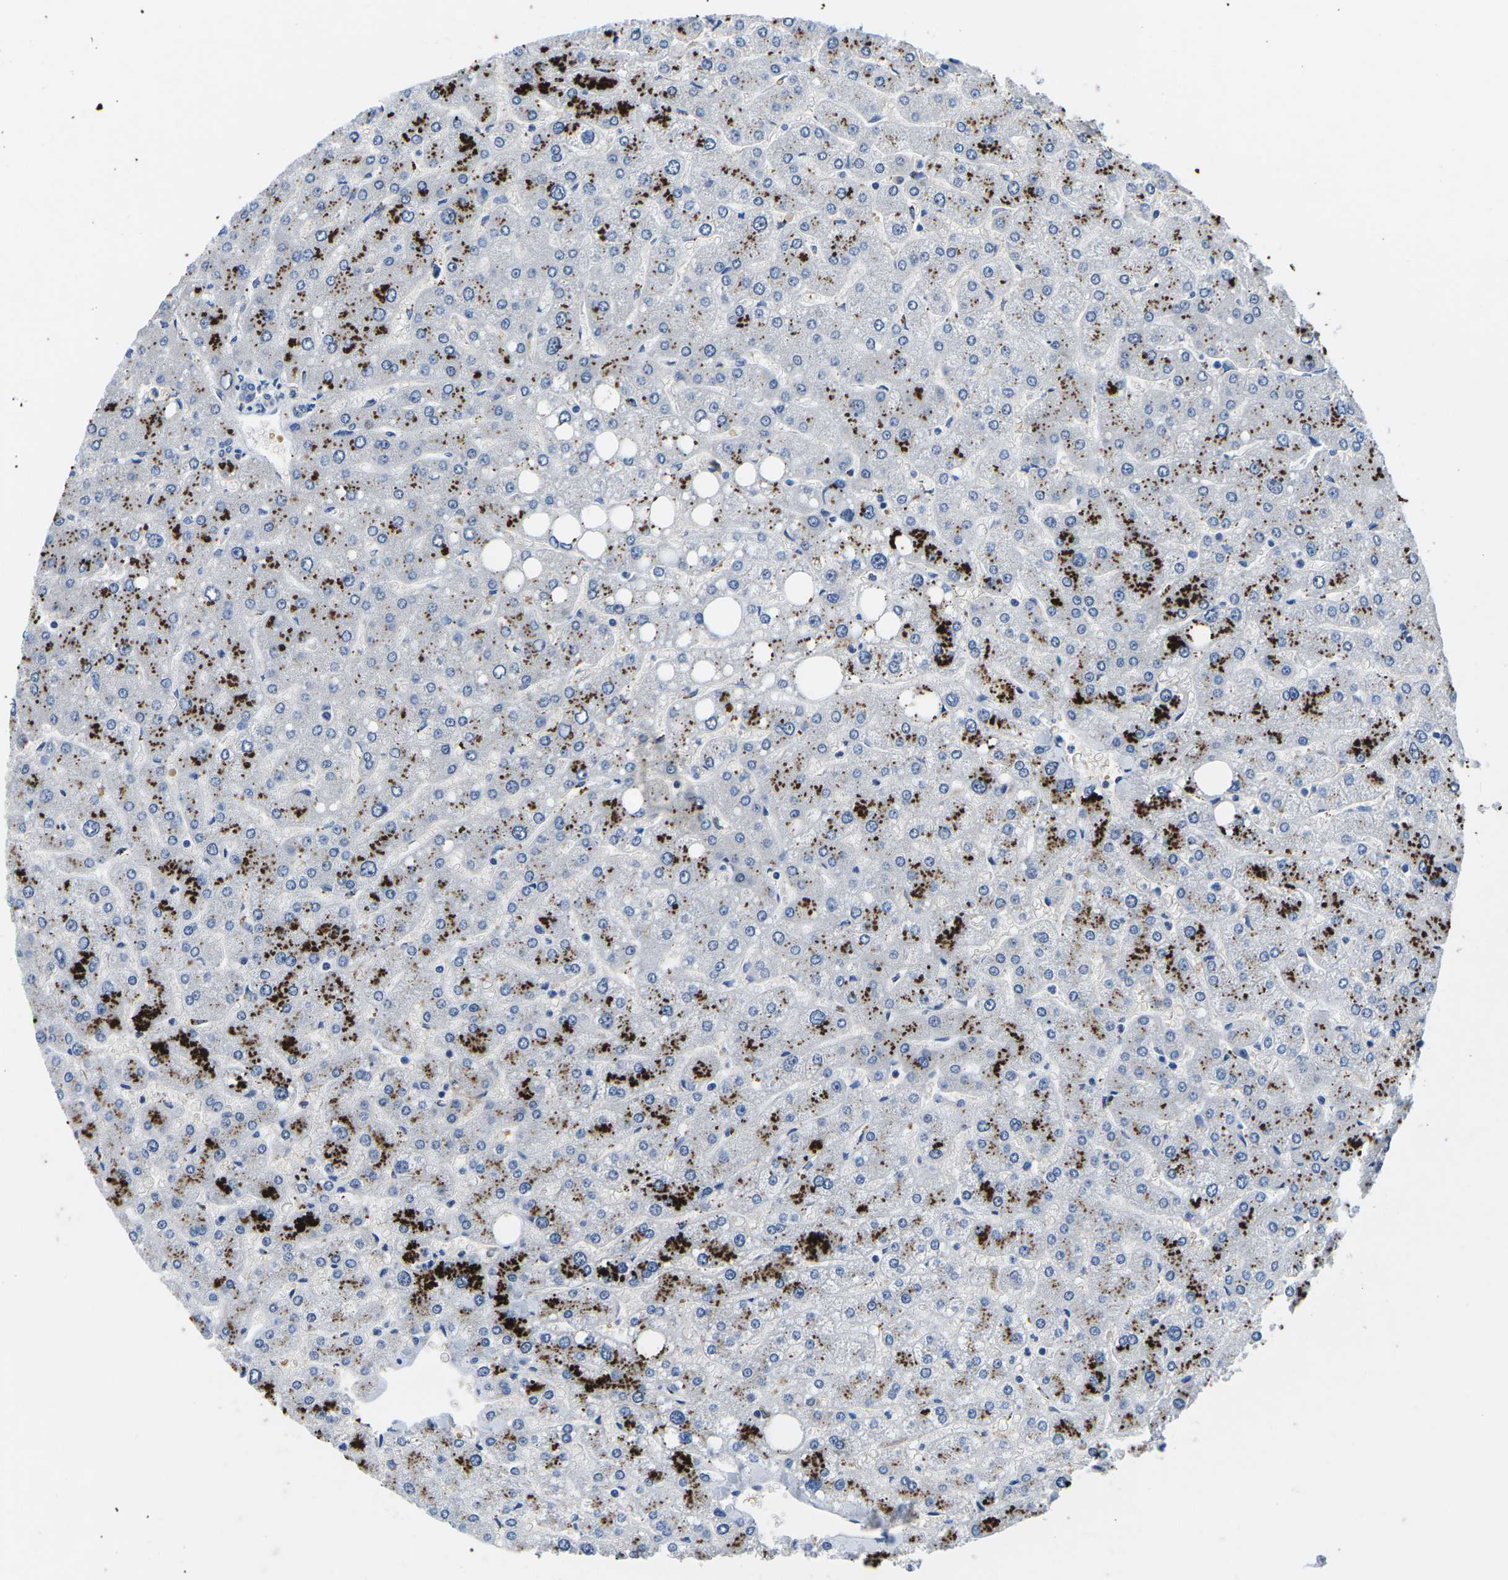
{"staining": {"intensity": "negative", "quantity": "none", "location": "none"}, "tissue": "liver", "cell_type": "Cholangiocytes", "image_type": "normal", "snomed": [{"axis": "morphology", "description": "Normal tissue, NOS"}, {"axis": "topography", "description": "Liver"}], "caption": "There is no significant staining in cholangiocytes of liver. (Immunohistochemistry (ihc), brightfield microscopy, high magnification).", "gene": "TM6SF1", "patient": {"sex": "male", "age": 55}}